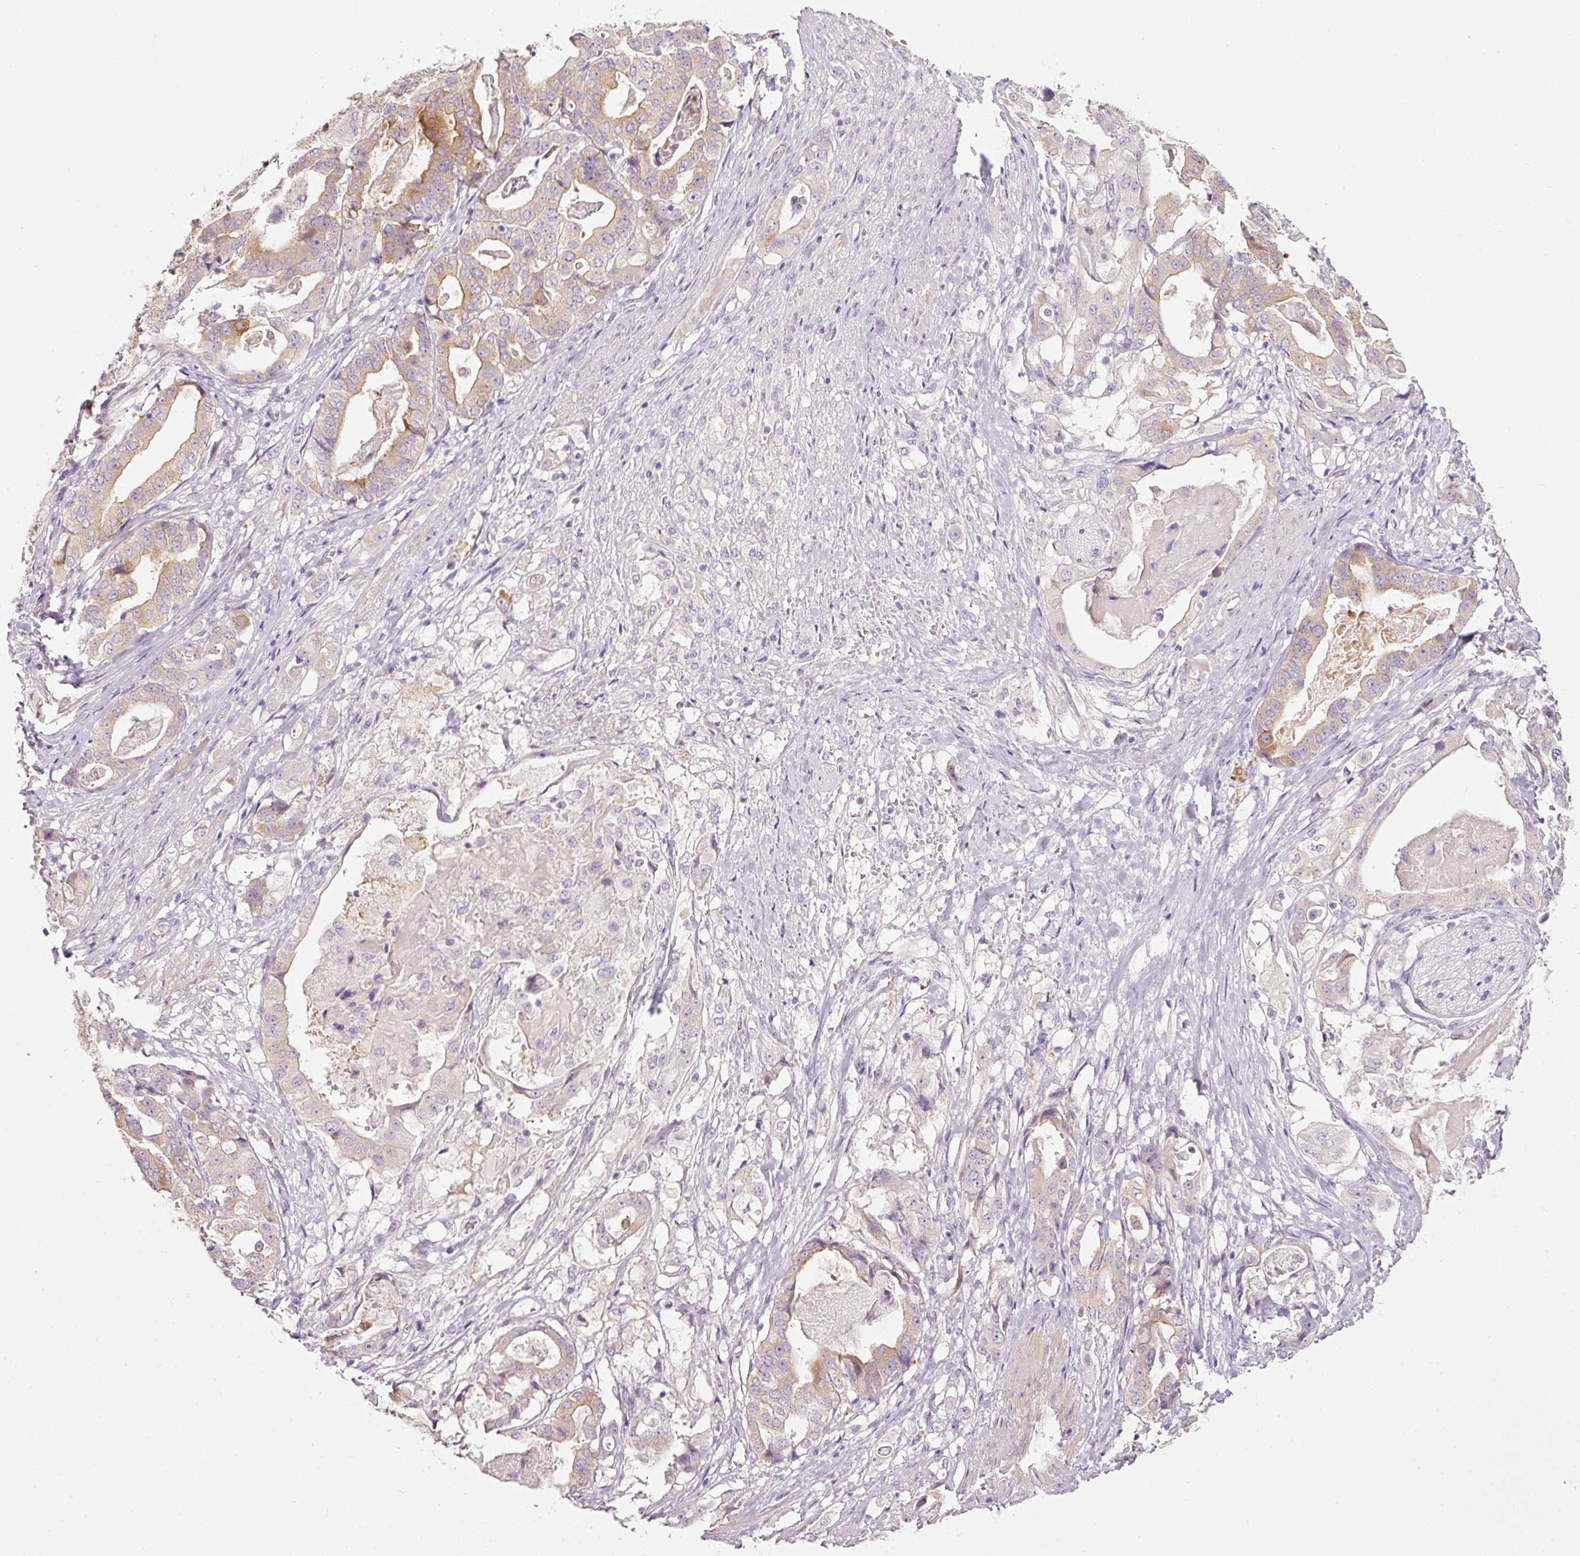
{"staining": {"intensity": "moderate", "quantity": "25%-75%", "location": "cytoplasmic/membranous"}, "tissue": "stomach cancer", "cell_type": "Tumor cells", "image_type": "cancer", "snomed": [{"axis": "morphology", "description": "Adenocarcinoma, NOS"}, {"axis": "topography", "description": "Stomach"}], "caption": "IHC (DAB (3,3'-diaminobenzidine)) staining of stomach cancer (adenocarcinoma) exhibits moderate cytoplasmic/membranous protein expression in approximately 25%-75% of tumor cells.", "gene": "PDXDC1", "patient": {"sex": "male", "age": 48}}